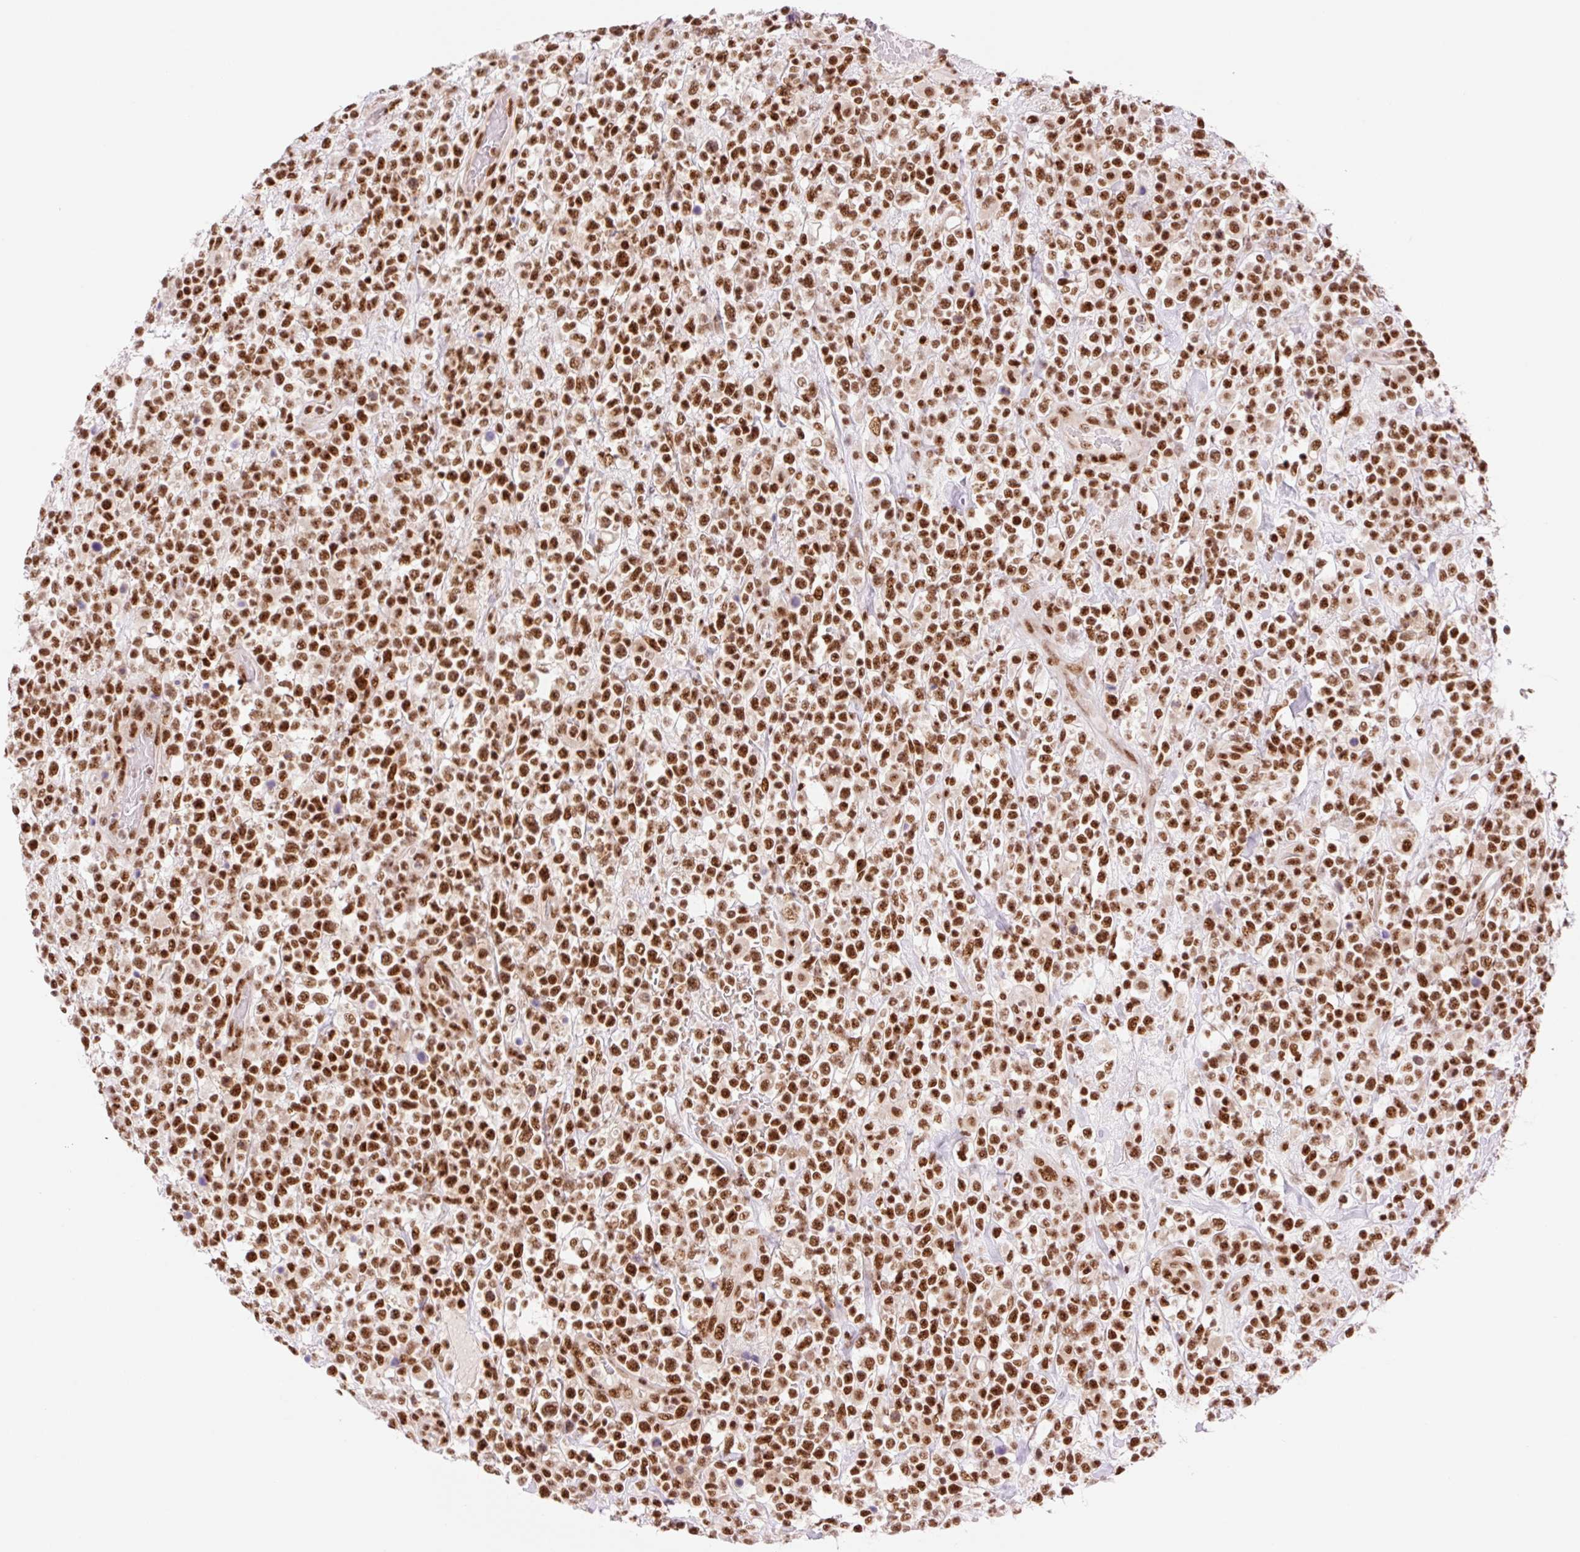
{"staining": {"intensity": "strong", "quantity": ">75%", "location": "nuclear"}, "tissue": "lymphoma", "cell_type": "Tumor cells", "image_type": "cancer", "snomed": [{"axis": "morphology", "description": "Malignant lymphoma, non-Hodgkin's type, High grade"}, {"axis": "topography", "description": "Colon"}], "caption": "Immunohistochemistry (IHC) histopathology image of neoplastic tissue: human lymphoma stained using immunohistochemistry demonstrates high levels of strong protein expression localized specifically in the nuclear of tumor cells, appearing as a nuclear brown color.", "gene": "PRDM11", "patient": {"sex": "female", "age": 53}}